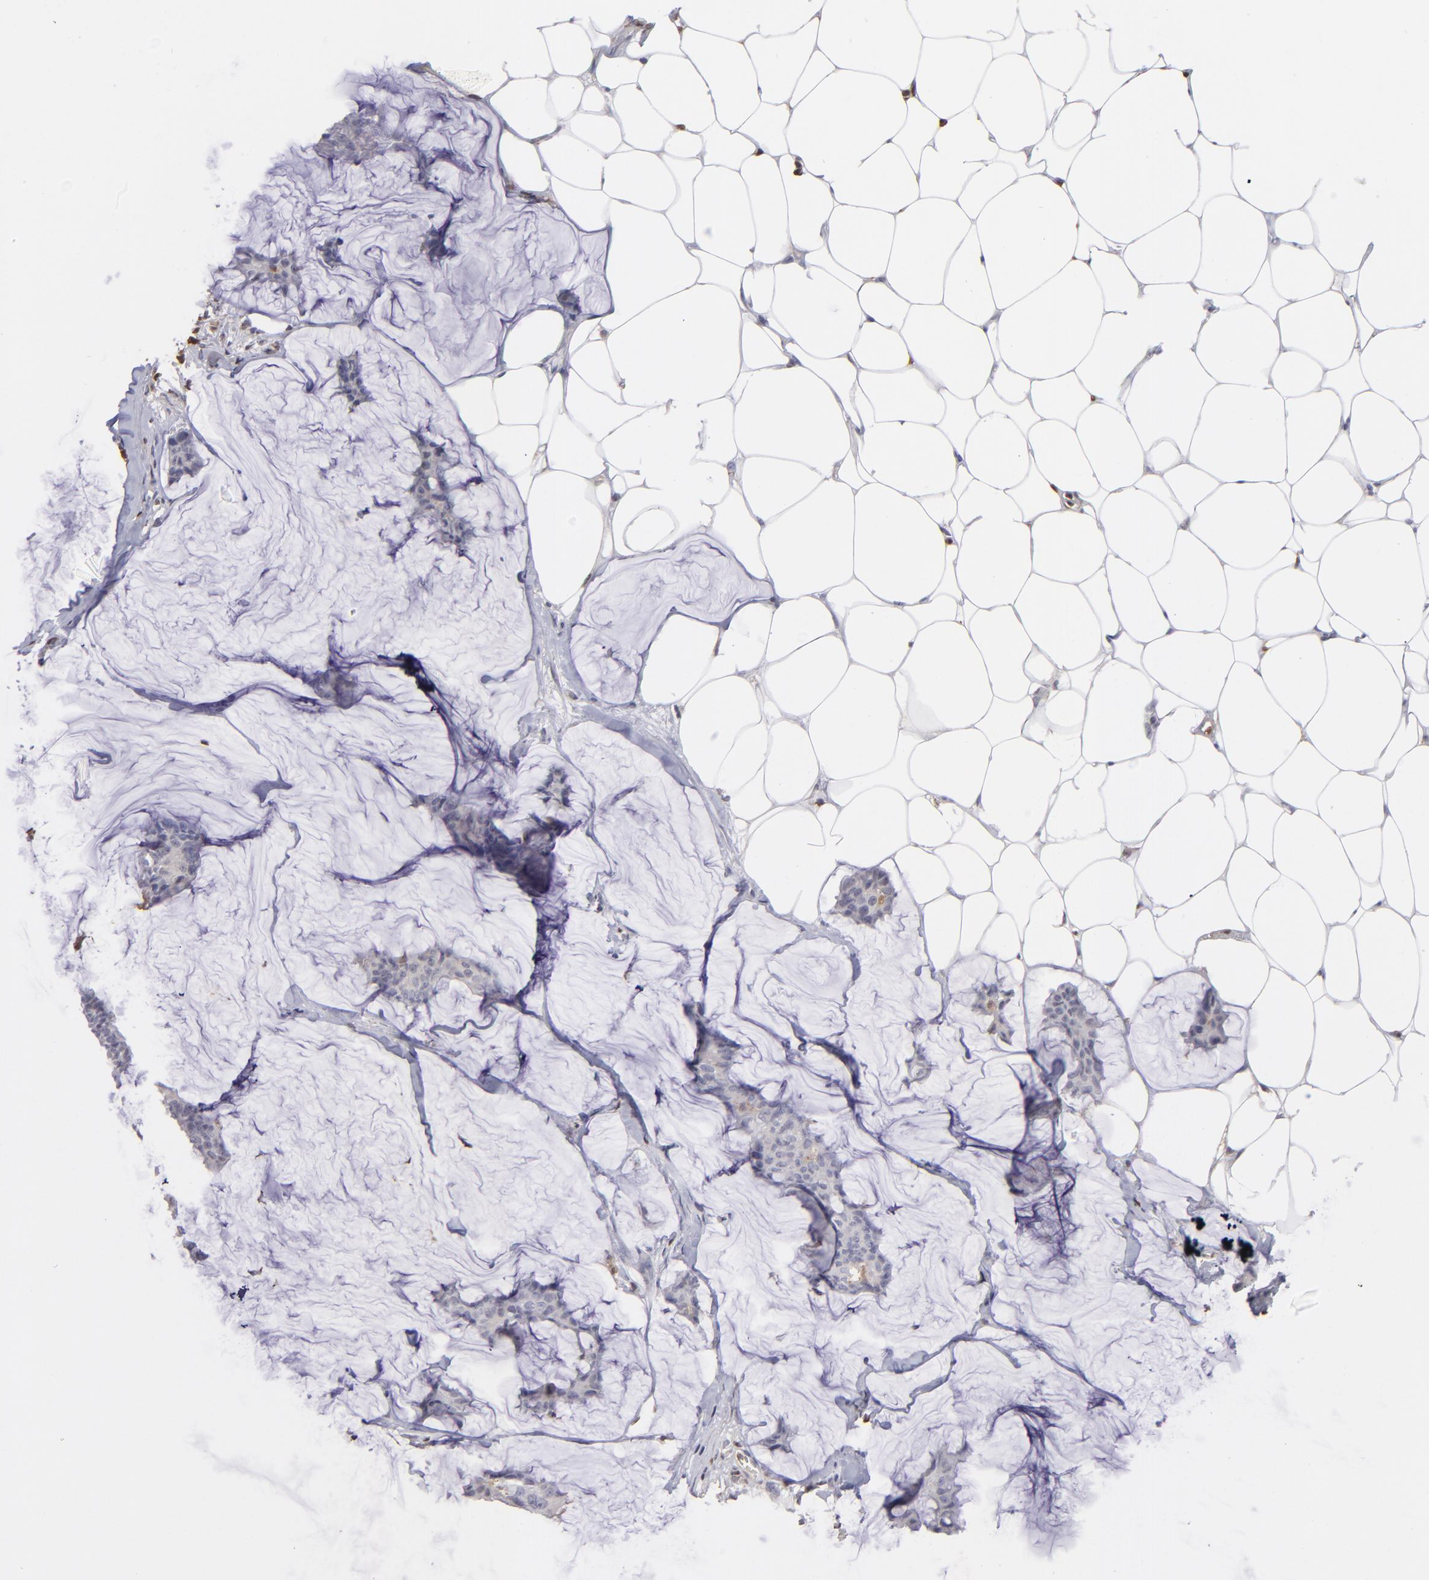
{"staining": {"intensity": "negative", "quantity": "none", "location": "none"}, "tissue": "breast cancer", "cell_type": "Tumor cells", "image_type": "cancer", "snomed": [{"axis": "morphology", "description": "Duct carcinoma"}, {"axis": "topography", "description": "Breast"}], "caption": "High magnification brightfield microscopy of infiltrating ductal carcinoma (breast) stained with DAB (brown) and counterstained with hematoxylin (blue): tumor cells show no significant staining.", "gene": "S100A2", "patient": {"sex": "female", "age": 93}}